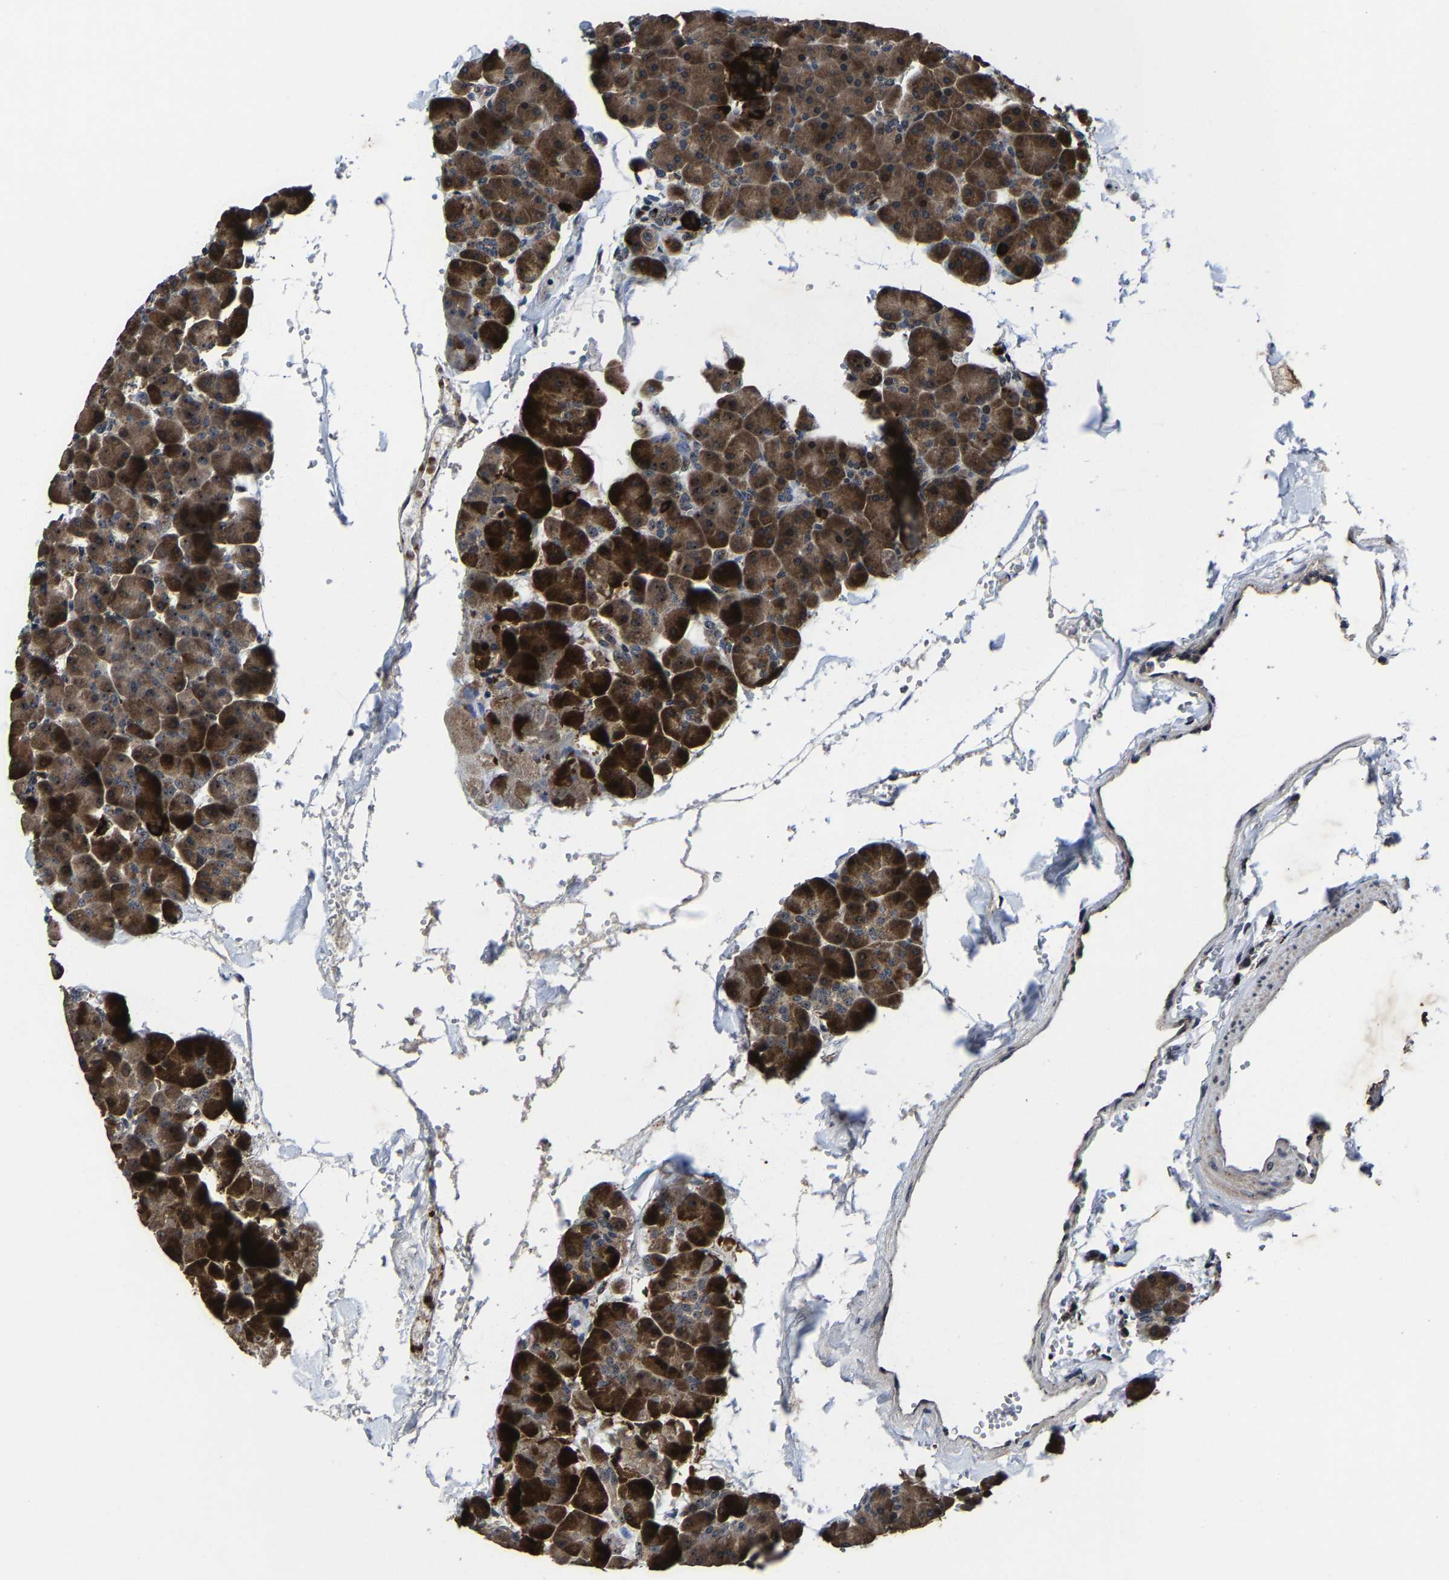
{"staining": {"intensity": "moderate", "quantity": ">75%", "location": "cytoplasmic/membranous"}, "tissue": "pancreas", "cell_type": "Exocrine glandular cells", "image_type": "normal", "snomed": [{"axis": "morphology", "description": "Normal tissue, NOS"}, {"axis": "topography", "description": "Pancreas"}], "caption": "DAB (3,3'-diaminobenzidine) immunohistochemical staining of unremarkable human pancreas reveals moderate cytoplasmic/membranous protein staining in about >75% of exocrine glandular cells.", "gene": "ZCCHC7", "patient": {"sex": "male", "age": 35}}